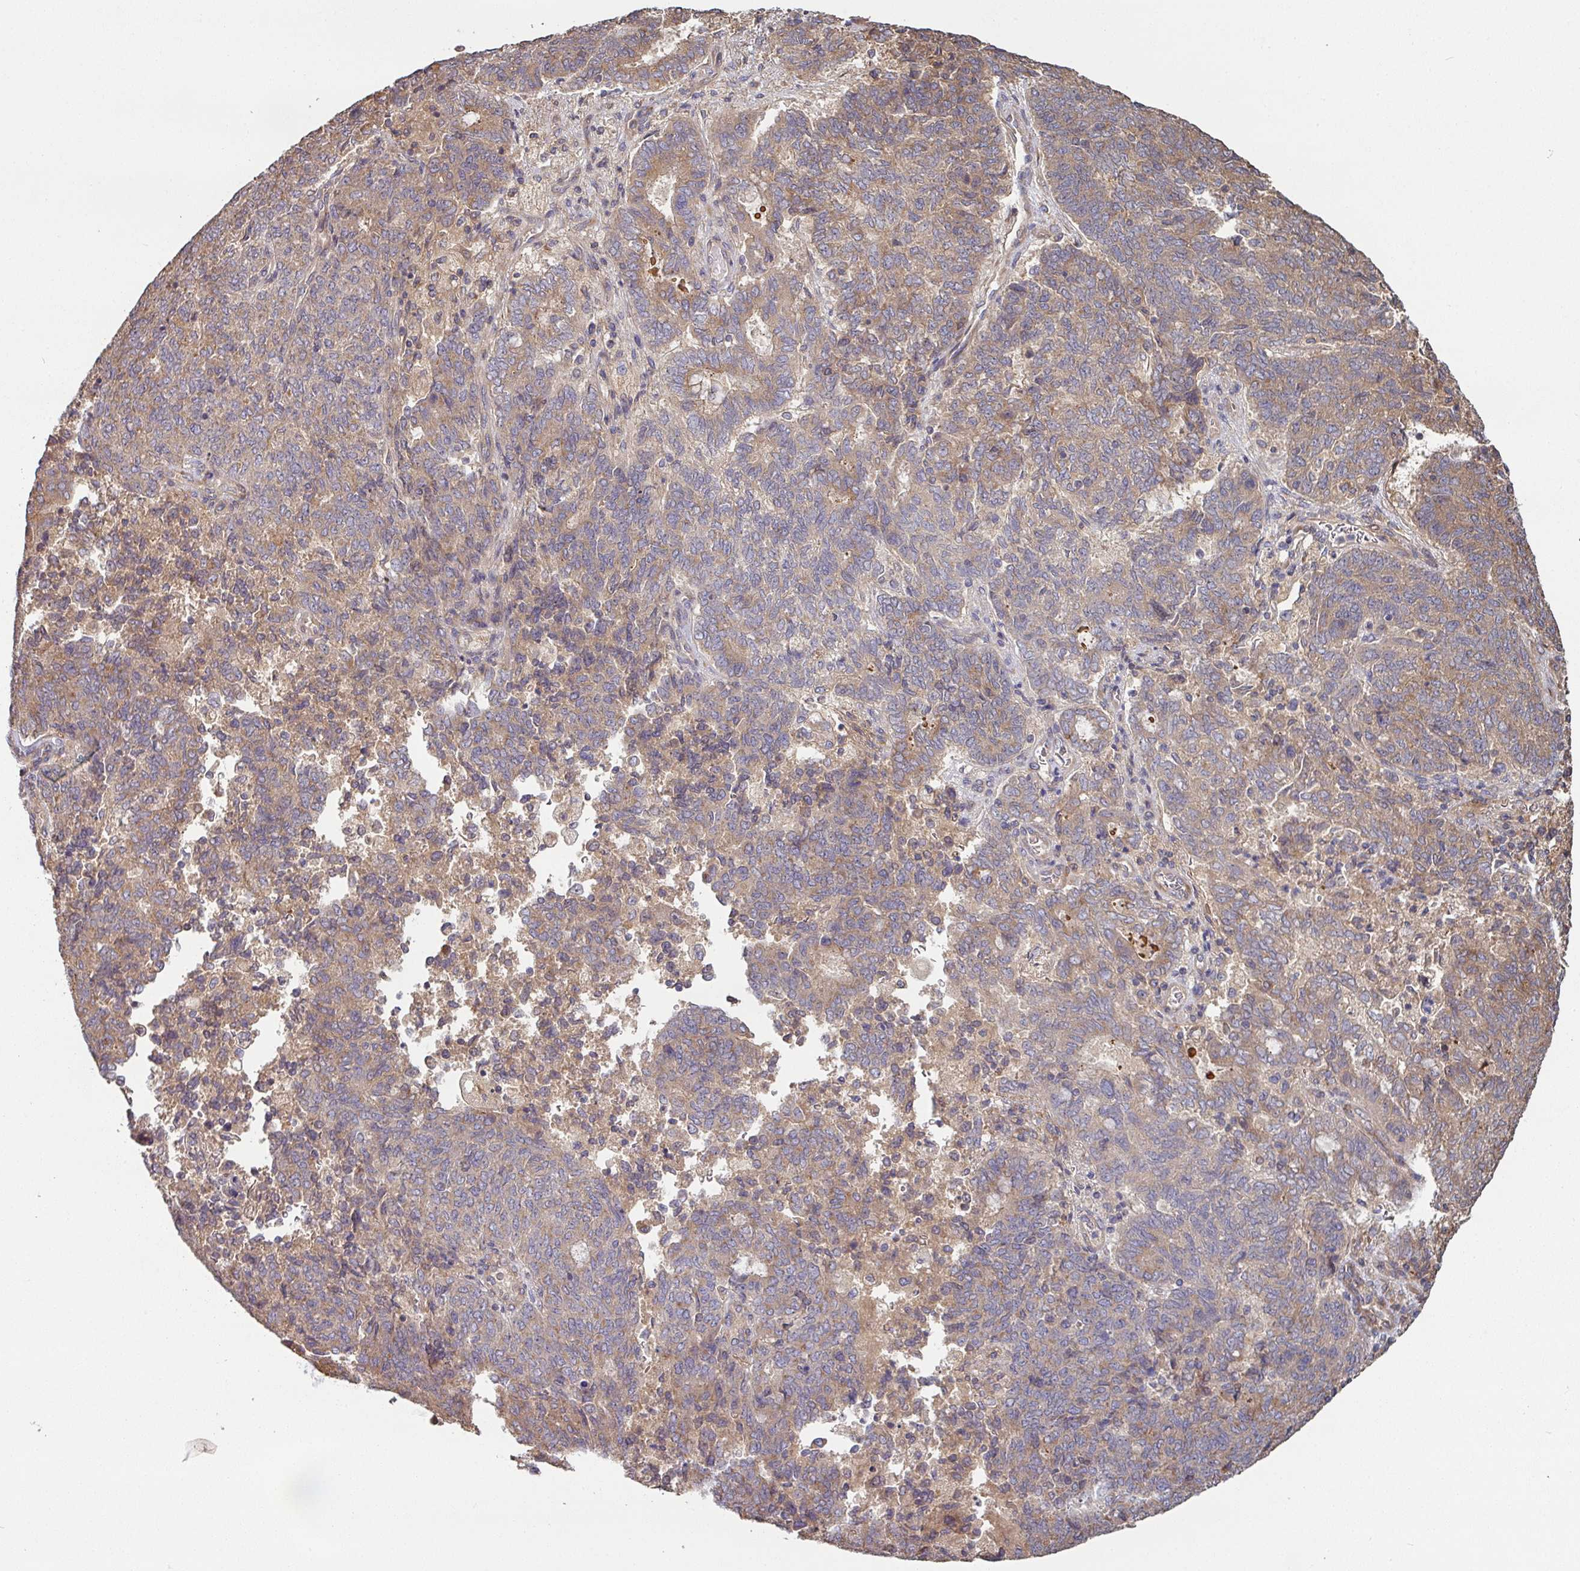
{"staining": {"intensity": "weak", "quantity": "25%-75%", "location": "cytoplasmic/membranous"}, "tissue": "endometrial cancer", "cell_type": "Tumor cells", "image_type": "cancer", "snomed": [{"axis": "morphology", "description": "Adenocarcinoma, NOS"}, {"axis": "topography", "description": "Endometrium"}], "caption": "Immunohistochemistry histopathology image of neoplastic tissue: endometrial adenocarcinoma stained using immunohistochemistry (IHC) displays low levels of weak protein expression localized specifically in the cytoplasmic/membranous of tumor cells, appearing as a cytoplasmic/membranous brown color.", "gene": "SIK1", "patient": {"sex": "female", "age": 80}}